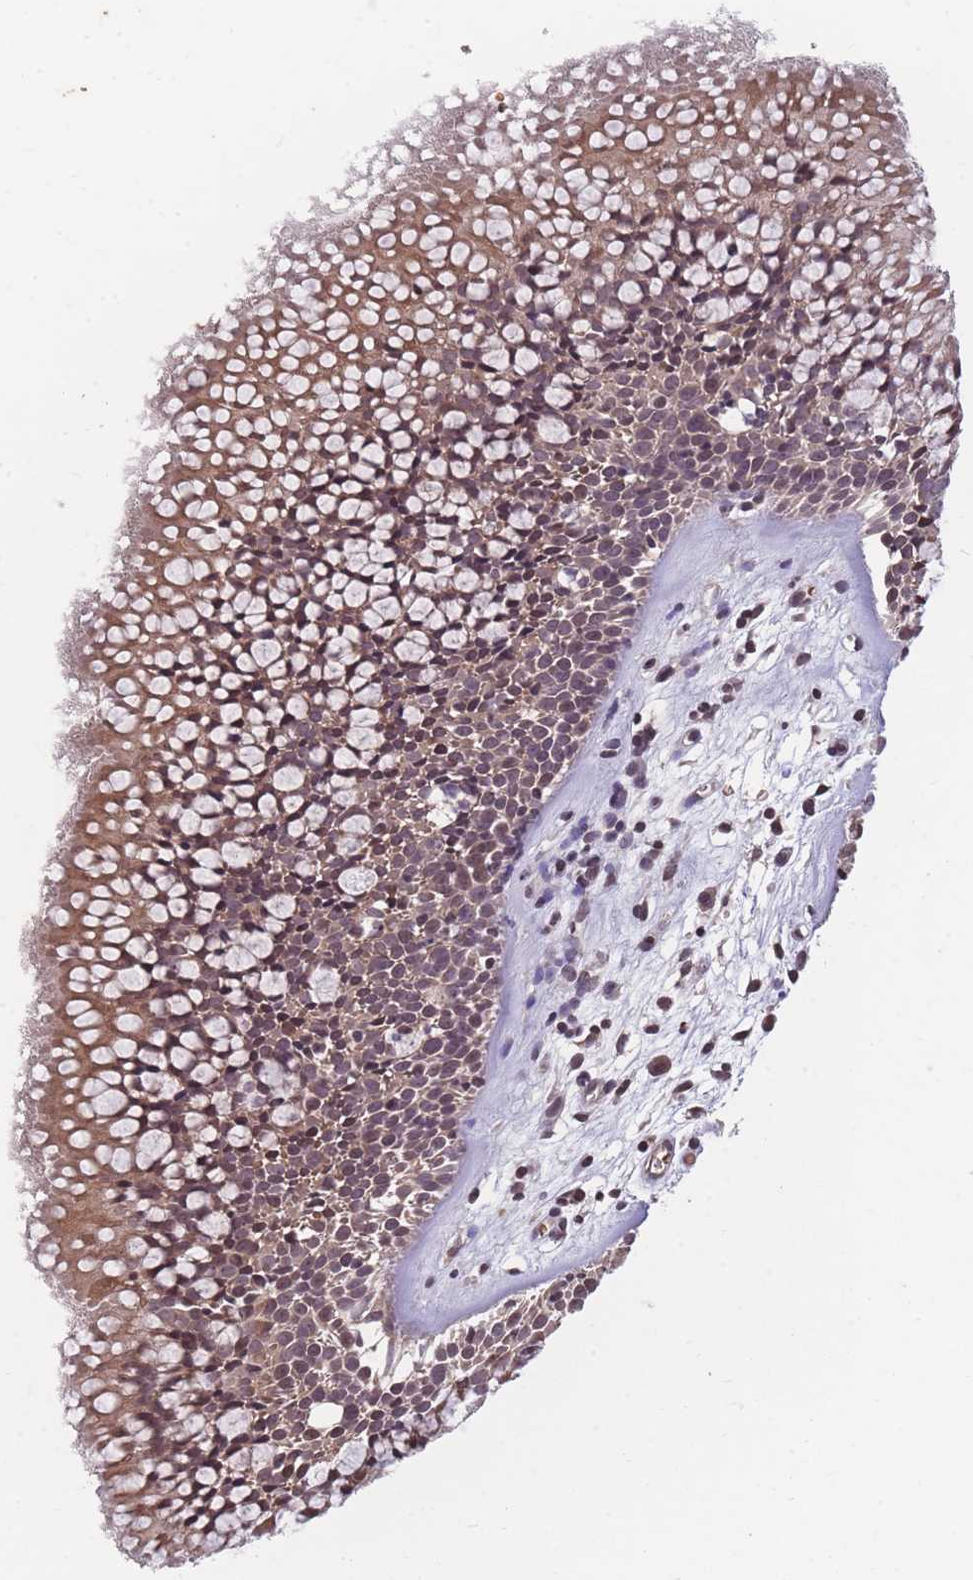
{"staining": {"intensity": "moderate", "quantity": "25%-75%", "location": "cytoplasmic/membranous,nuclear"}, "tissue": "nasopharynx", "cell_type": "Respiratory epithelial cells", "image_type": "normal", "snomed": [{"axis": "morphology", "description": "Normal tissue, NOS"}, {"axis": "topography", "description": "Nasopharynx"}], "caption": "A brown stain shows moderate cytoplasmic/membranous,nuclear positivity of a protein in respiratory epithelial cells of benign nasopharynx. (IHC, brightfield microscopy, high magnification).", "gene": "GGT5", "patient": {"sex": "male", "age": 65}}